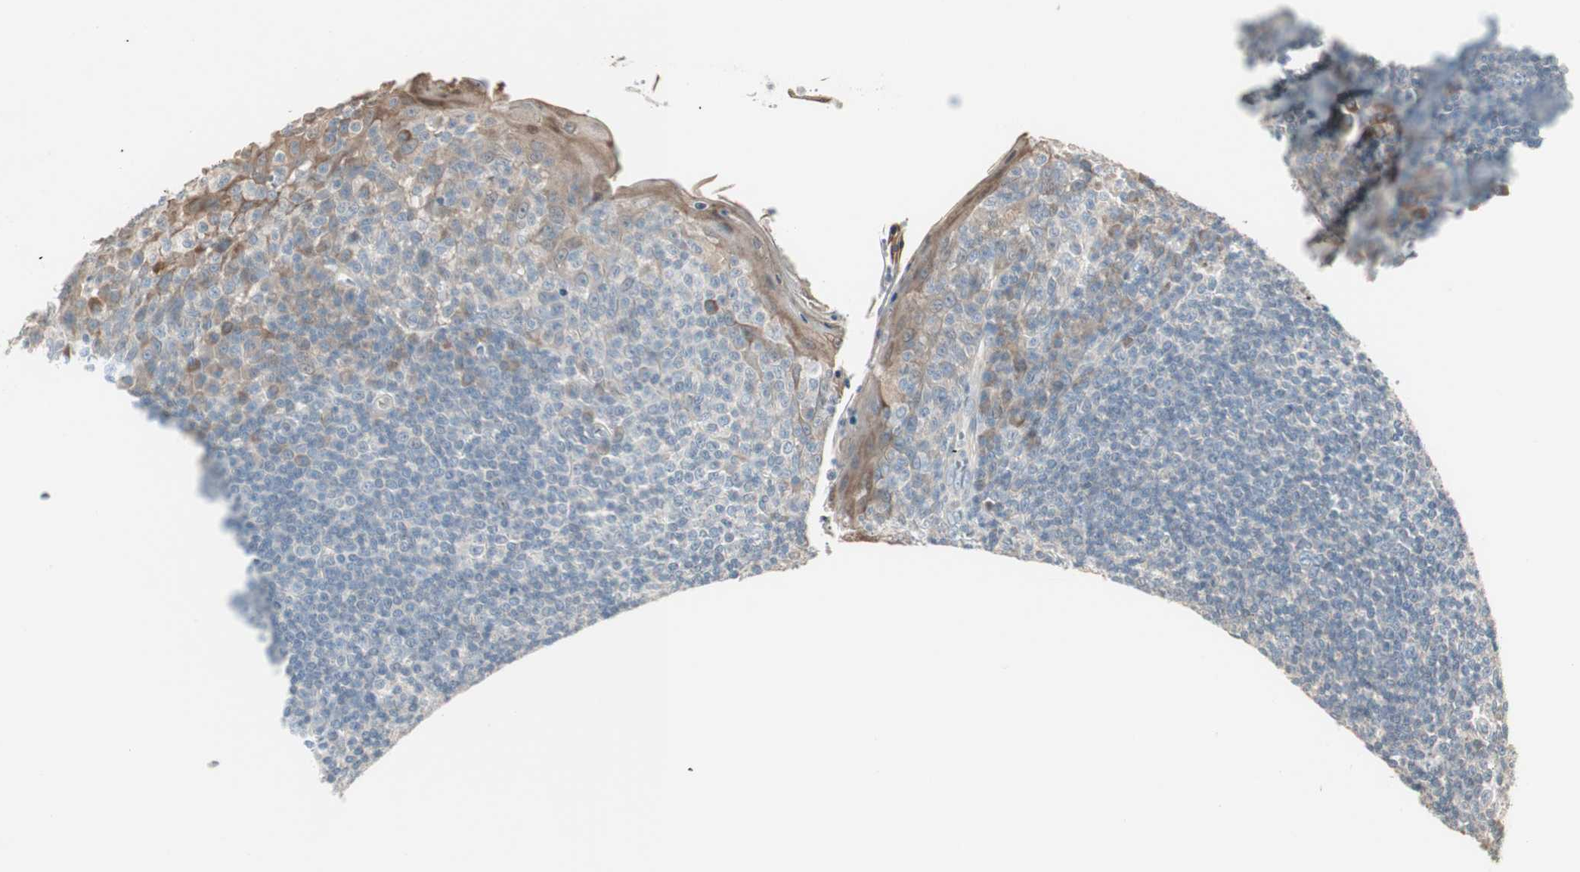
{"staining": {"intensity": "negative", "quantity": "none", "location": "none"}, "tissue": "tonsil", "cell_type": "Germinal center cells", "image_type": "normal", "snomed": [{"axis": "morphology", "description": "Normal tissue, NOS"}, {"axis": "topography", "description": "Tonsil"}], "caption": "The IHC image has no significant expression in germinal center cells of tonsil. (Stains: DAB immunohistochemistry with hematoxylin counter stain, Microscopy: brightfield microscopy at high magnification).", "gene": "PDZK1", "patient": {"sex": "male", "age": 31}}